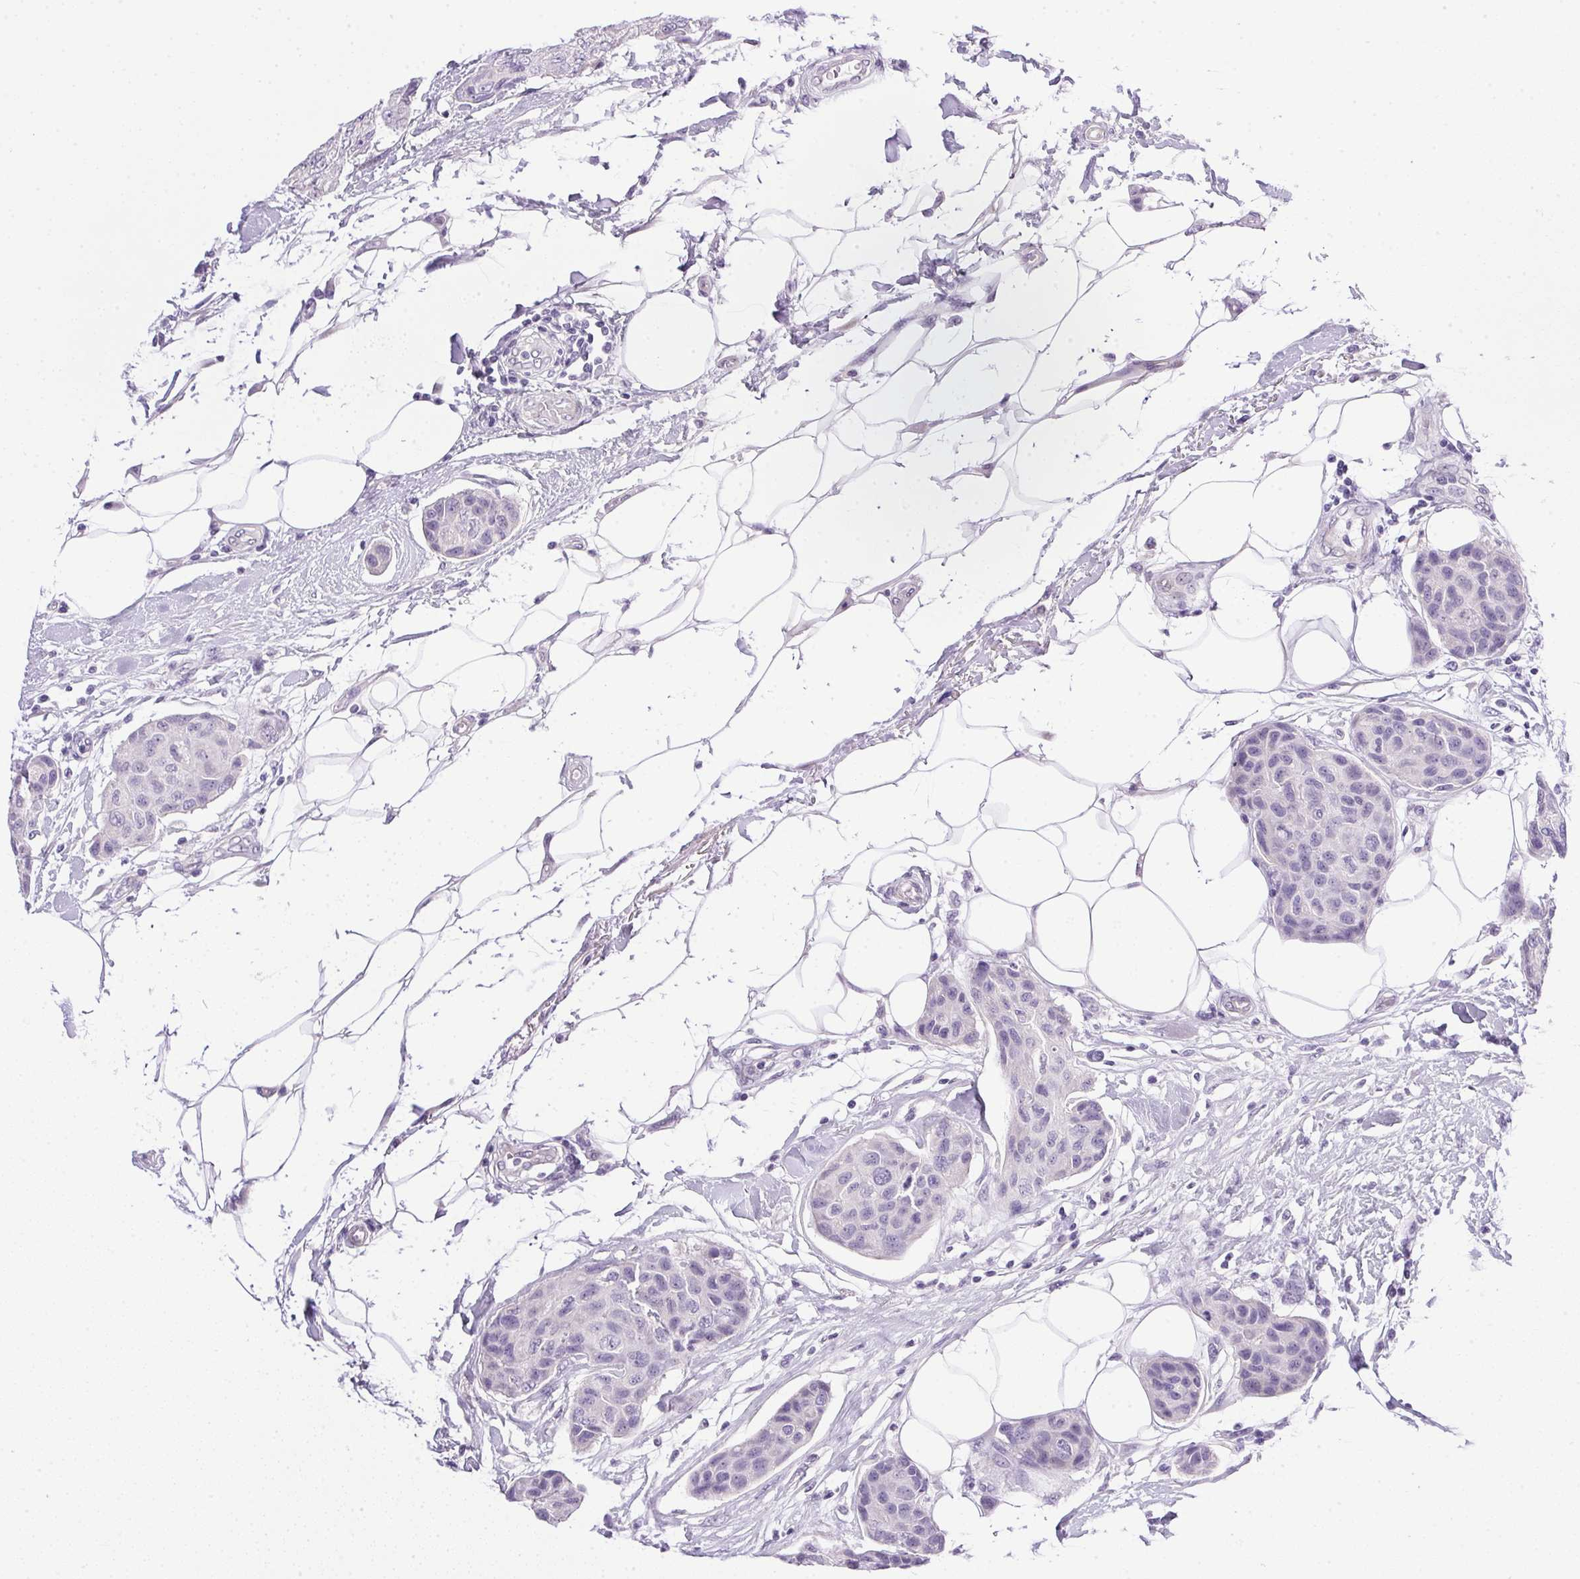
{"staining": {"intensity": "negative", "quantity": "none", "location": "none"}, "tissue": "breast cancer", "cell_type": "Tumor cells", "image_type": "cancer", "snomed": [{"axis": "morphology", "description": "Duct carcinoma"}, {"axis": "topography", "description": "Breast"}, {"axis": "topography", "description": "Lymph node"}], "caption": "This is a micrograph of IHC staining of breast cancer (infiltrating ductal carcinoma), which shows no expression in tumor cells.", "gene": "ATP6V0A4", "patient": {"sex": "female", "age": 80}}